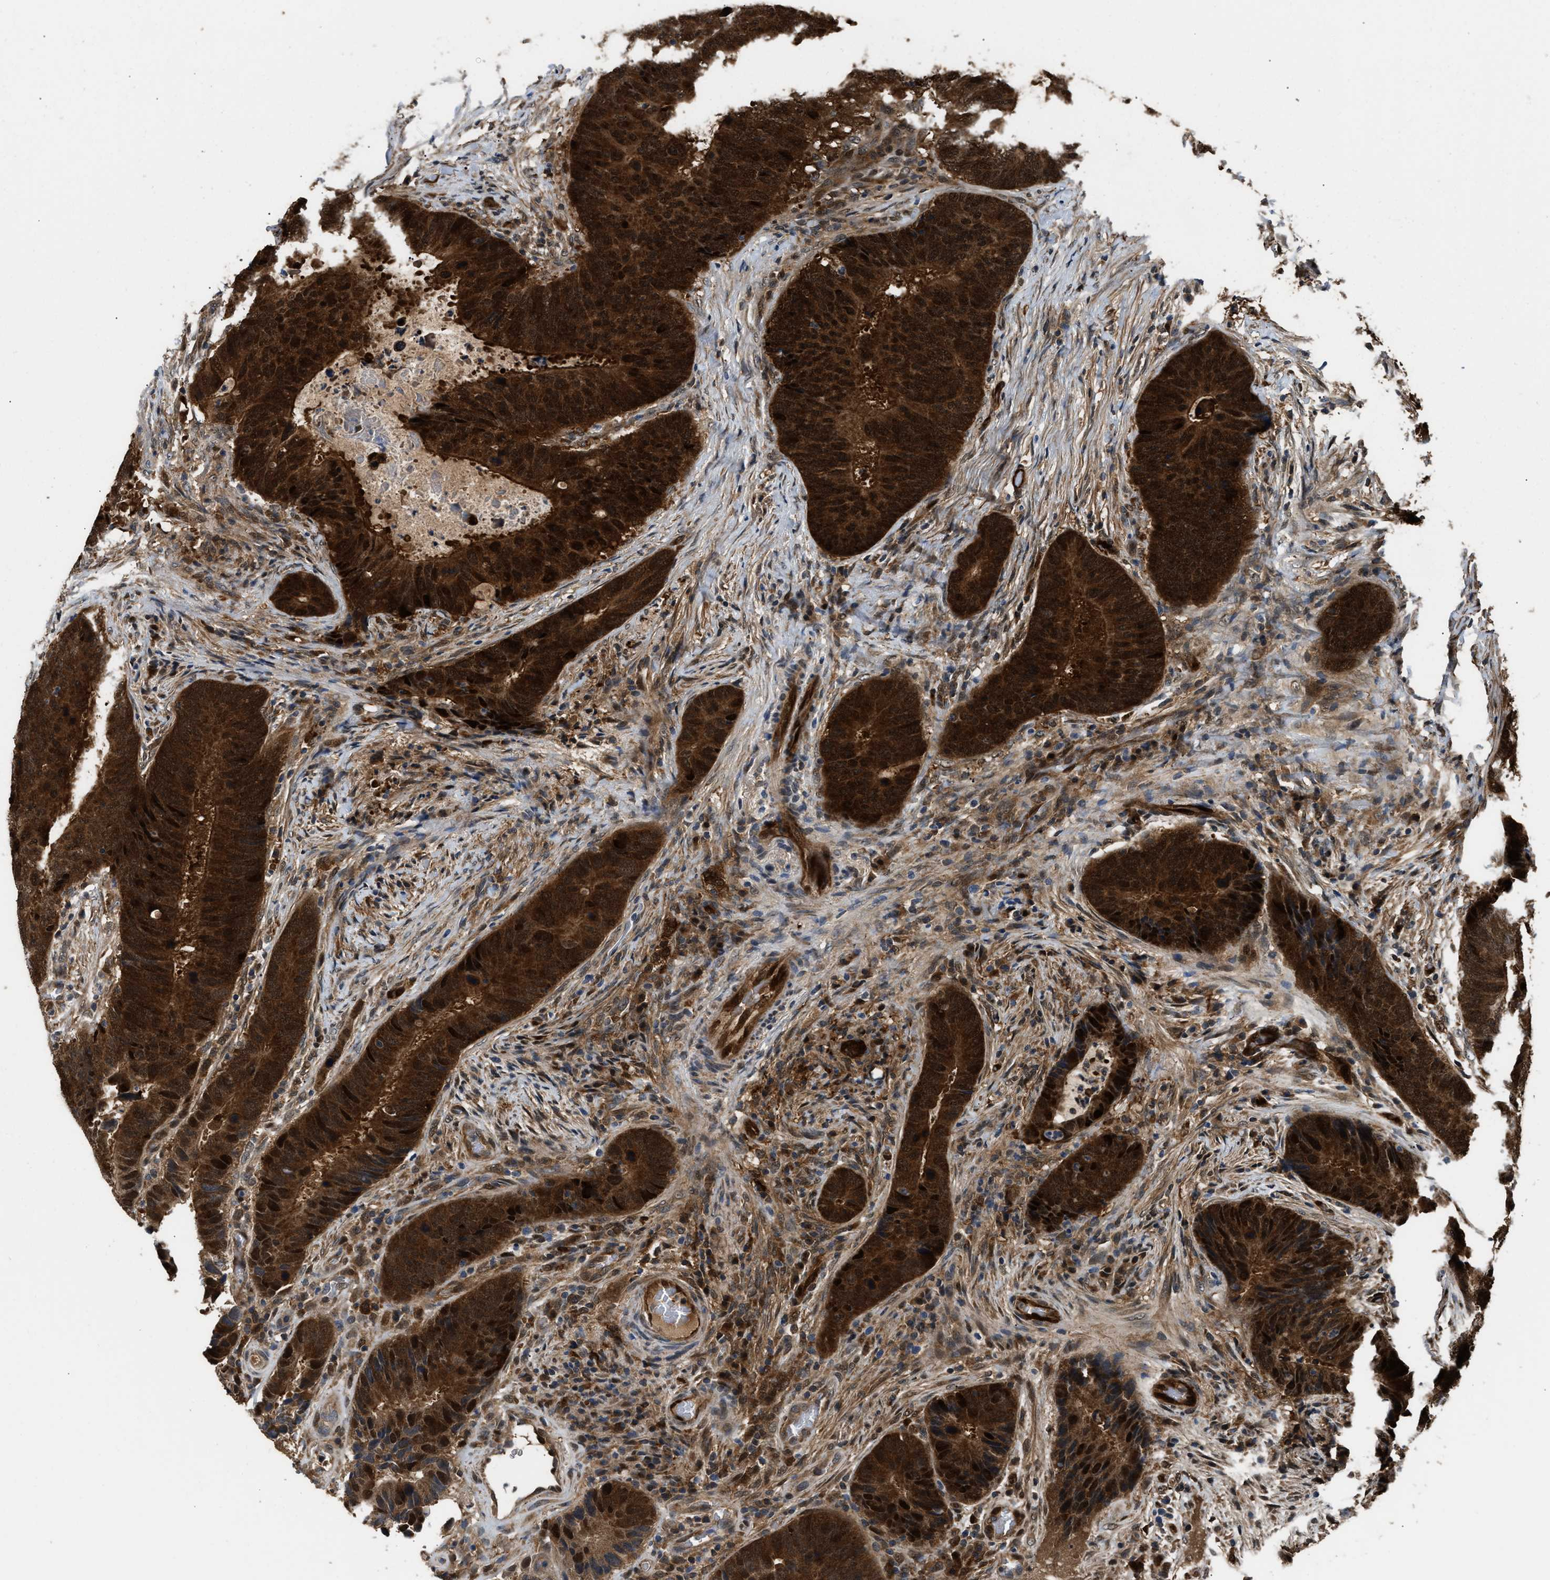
{"staining": {"intensity": "strong", "quantity": ">75%", "location": "cytoplasmic/membranous,nuclear"}, "tissue": "colorectal cancer", "cell_type": "Tumor cells", "image_type": "cancer", "snomed": [{"axis": "morphology", "description": "Adenocarcinoma, NOS"}, {"axis": "topography", "description": "Colon"}], "caption": "Brown immunohistochemical staining in human colorectal cancer (adenocarcinoma) reveals strong cytoplasmic/membranous and nuclear expression in approximately >75% of tumor cells.", "gene": "PPA1", "patient": {"sex": "male", "age": 56}}